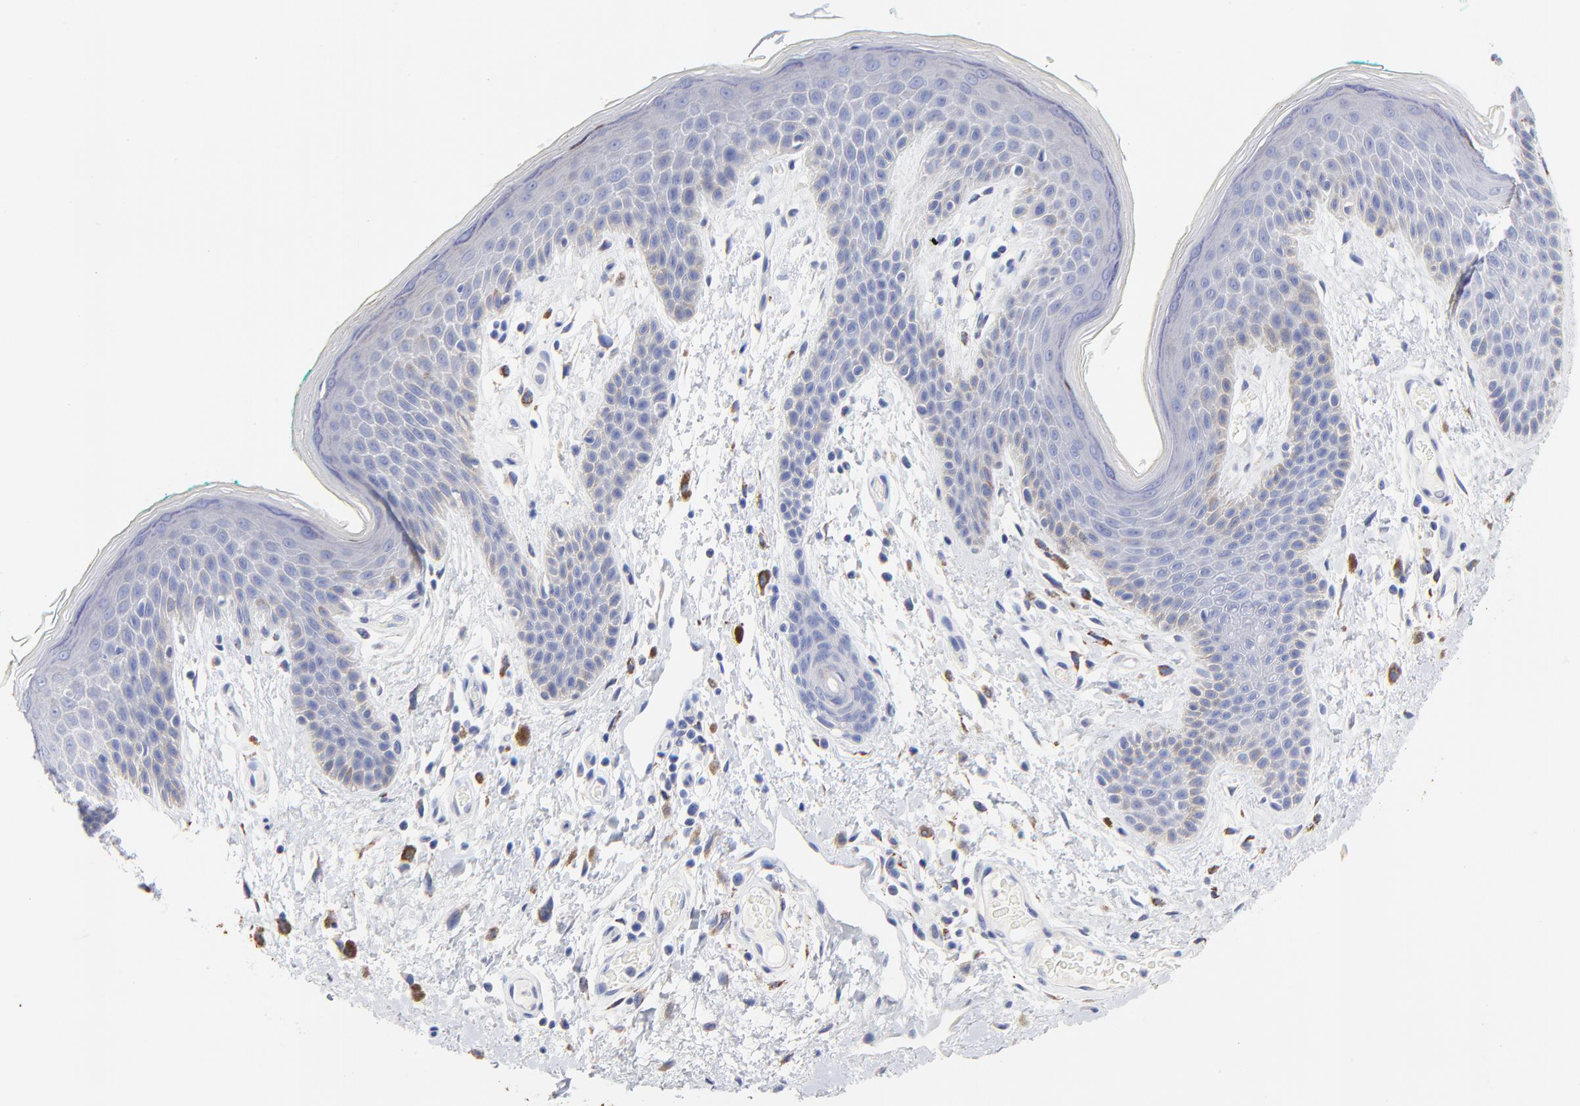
{"staining": {"intensity": "negative", "quantity": "none", "location": "none"}, "tissue": "skin", "cell_type": "Epidermal cells", "image_type": "normal", "snomed": [{"axis": "morphology", "description": "Normal tissue, NOS"}, {"axis": "topography", "description": "Anal"}], "caption": "A photomicrograph of skin stained for a protein demonstrates no brown staining in epidermal cells. Nuclei are stained in blue.", "gene": "FBXO10", "patient": {"sex": "male", "age": 74}}